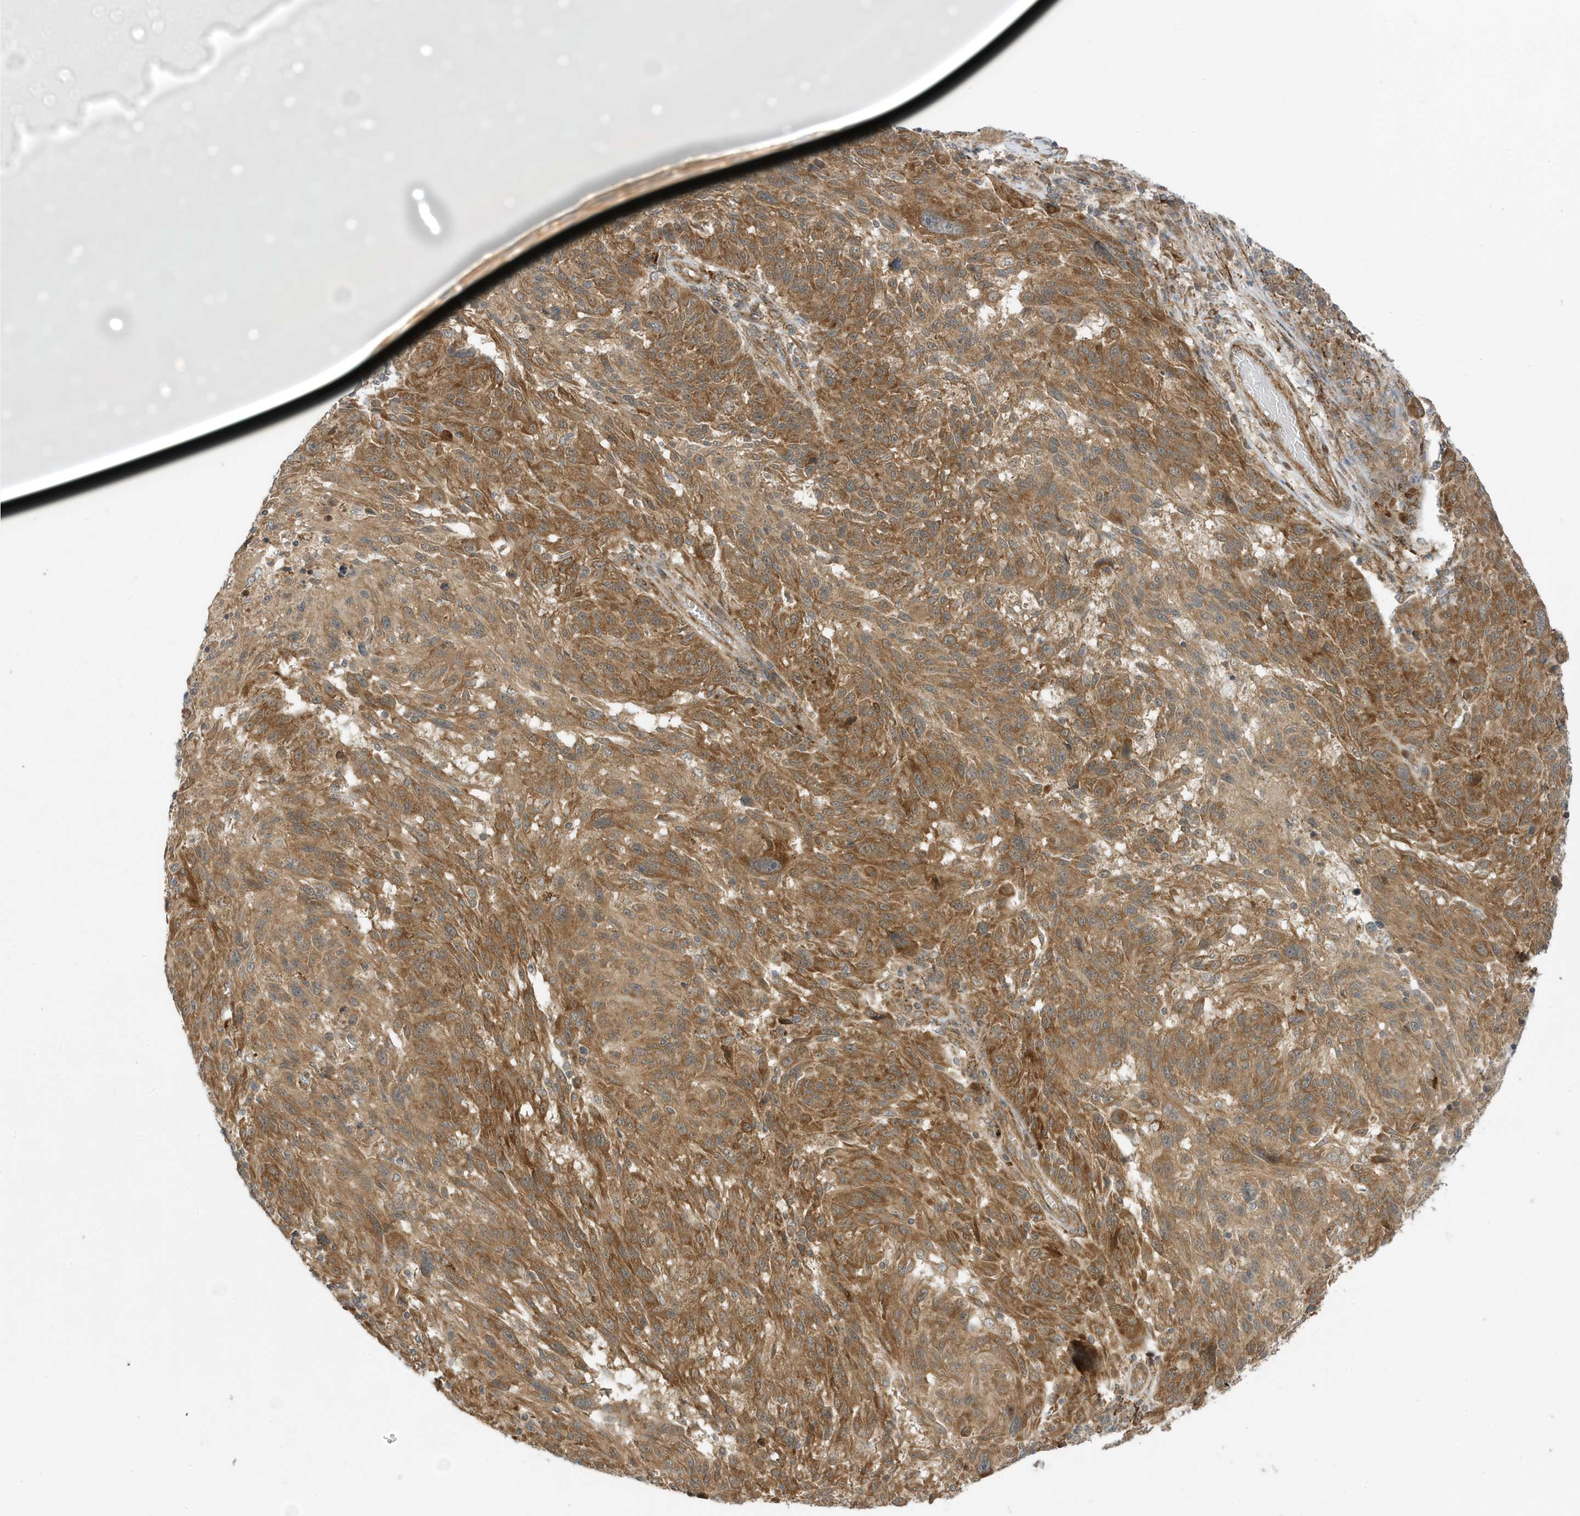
{"staining": {"intensity": "moderate", "quantity": ">75%", "location": "cytoplasmic/membranous"}, "tissue": "melanoma", "cell_type": "Tumor cells", "image_type": "cancer", "snomed": [{"axis": "morphology", "description": "Malignant melanoma, NOS"}, {"axis": "topography", "description": "Skin"}], "caption": "This is a photomicrograph of IHC staining of melanoma, which shows moderate expression in the cytoplasmic/membranous of tumor cells.", "gene": "DHX36", "patient": {"sex": "male", "age": 53}}